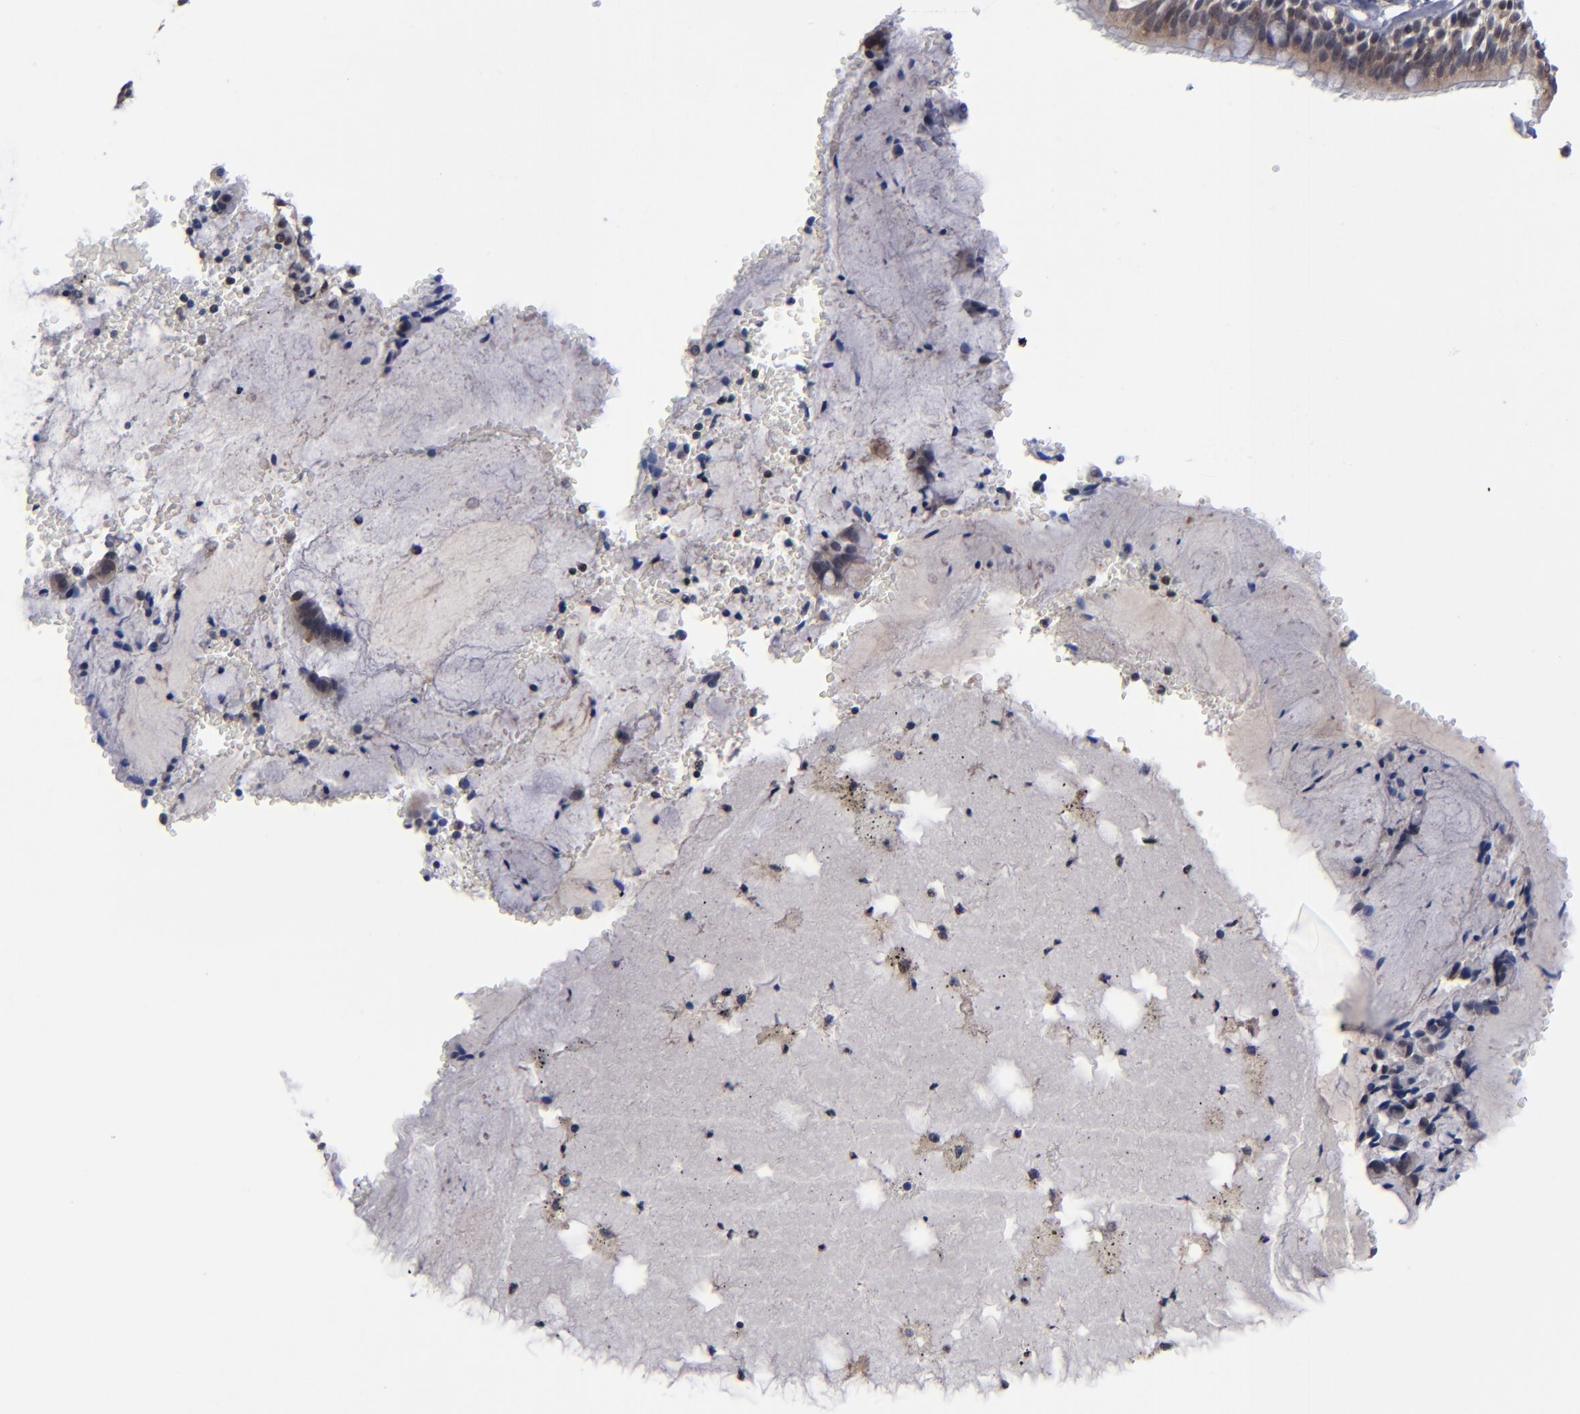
{"staining": {"intensity": "weak", "quantity": "25%-75%", "location": "cytoplasmic/membranous"}, "tissue": "bronchus", "cell_type": "Respiratory epithelial cells", "image_type": "normal", "snomed": [{"axis": "morphology", "description": "Normal tissue, NOS"}, {"axis": "topography", "description": "Bronchus"}, {"axis": "topography", "description": "Lung"}], "caption": "Immunohistochemical staining of unremarkable bronchus reveals weak cytoplasmic/membranous protein expression in about 25%-75% of respiratory epithelial cells. The staining was performed using DAB (3,3'-diaminobenzidine) to visualize the protein expression in brown, while the nuclei were stained in blue with hematoxylin (Magnification: 20x).", "gene": "ALG13", "patient": {"sex": "female", "age": 56}}